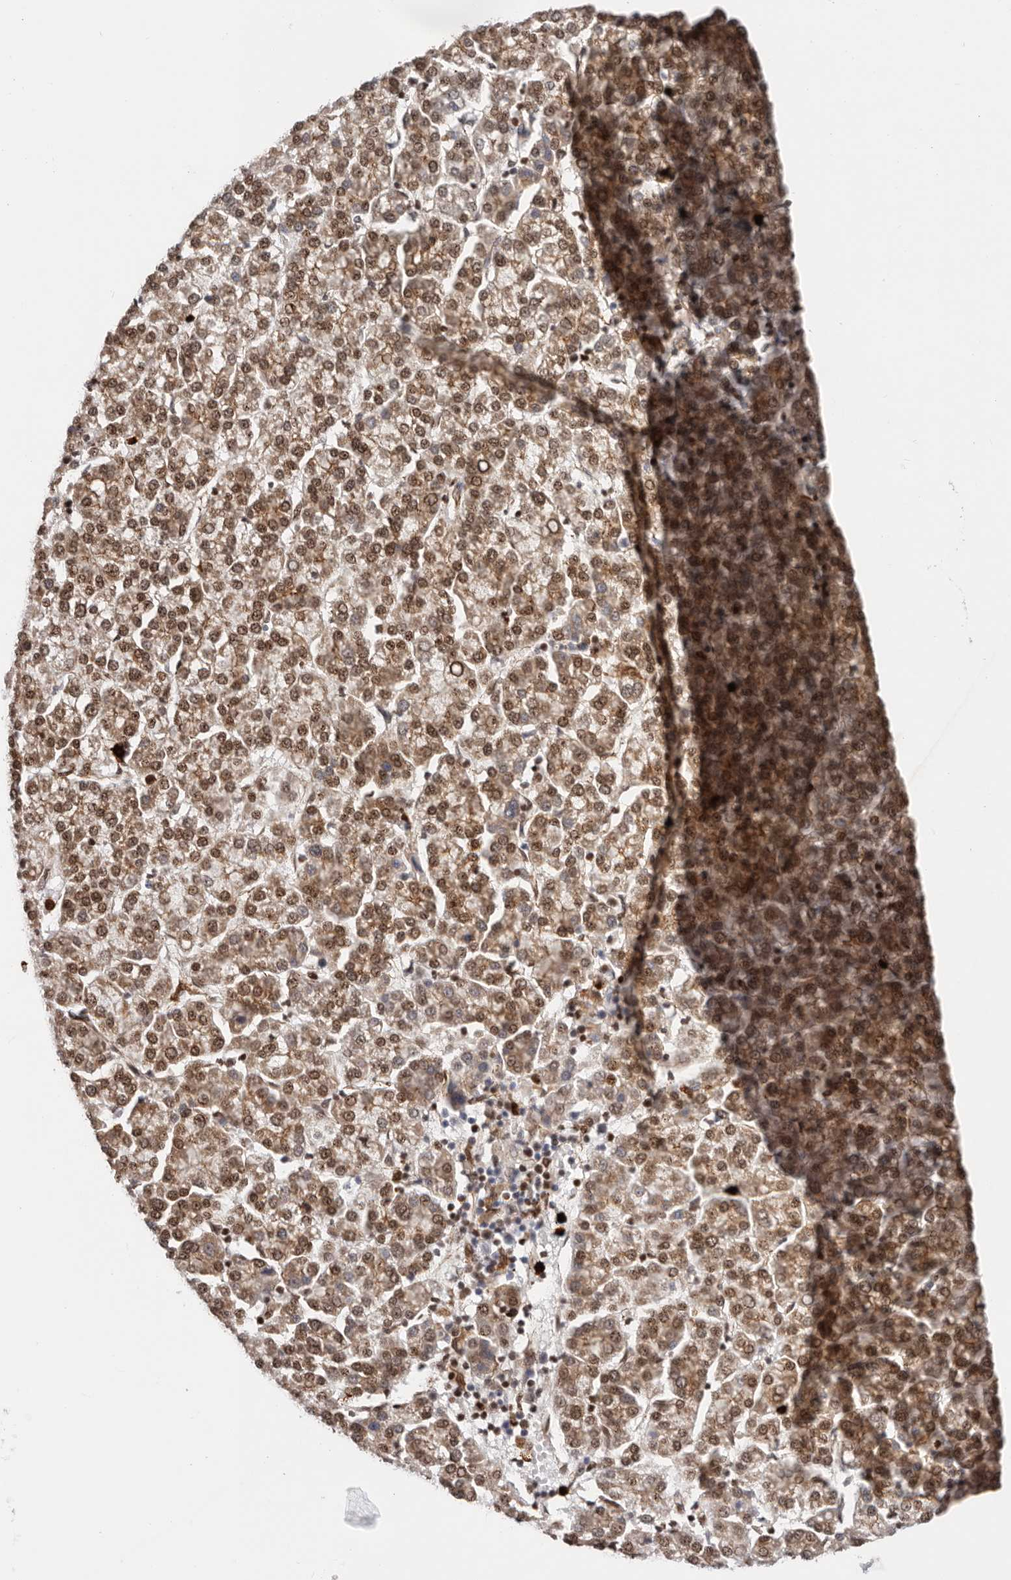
{"staining": {"intensity": "moderate", "quantity": ">75%", "location": "cytoplasmic/membranous,nuclear"}, "tissue": "liver cancer", "cell_type": "Tumor cells", "image_type": "cancer", "snomed": [{"axis": "morphology", "description": "Carcinoma, Hepatocellular, NOS"}, {"axis": "topography", "description": "Liver"}], "caption": "Moderate cytoplasmic/membranous and nuclear staining for a protein is present in approximately >75% of tumor cells of liver hepatocellular carcinoma using IHC.", "gene": "AFDN", "patient": {"sex": "female", "age": 58}}